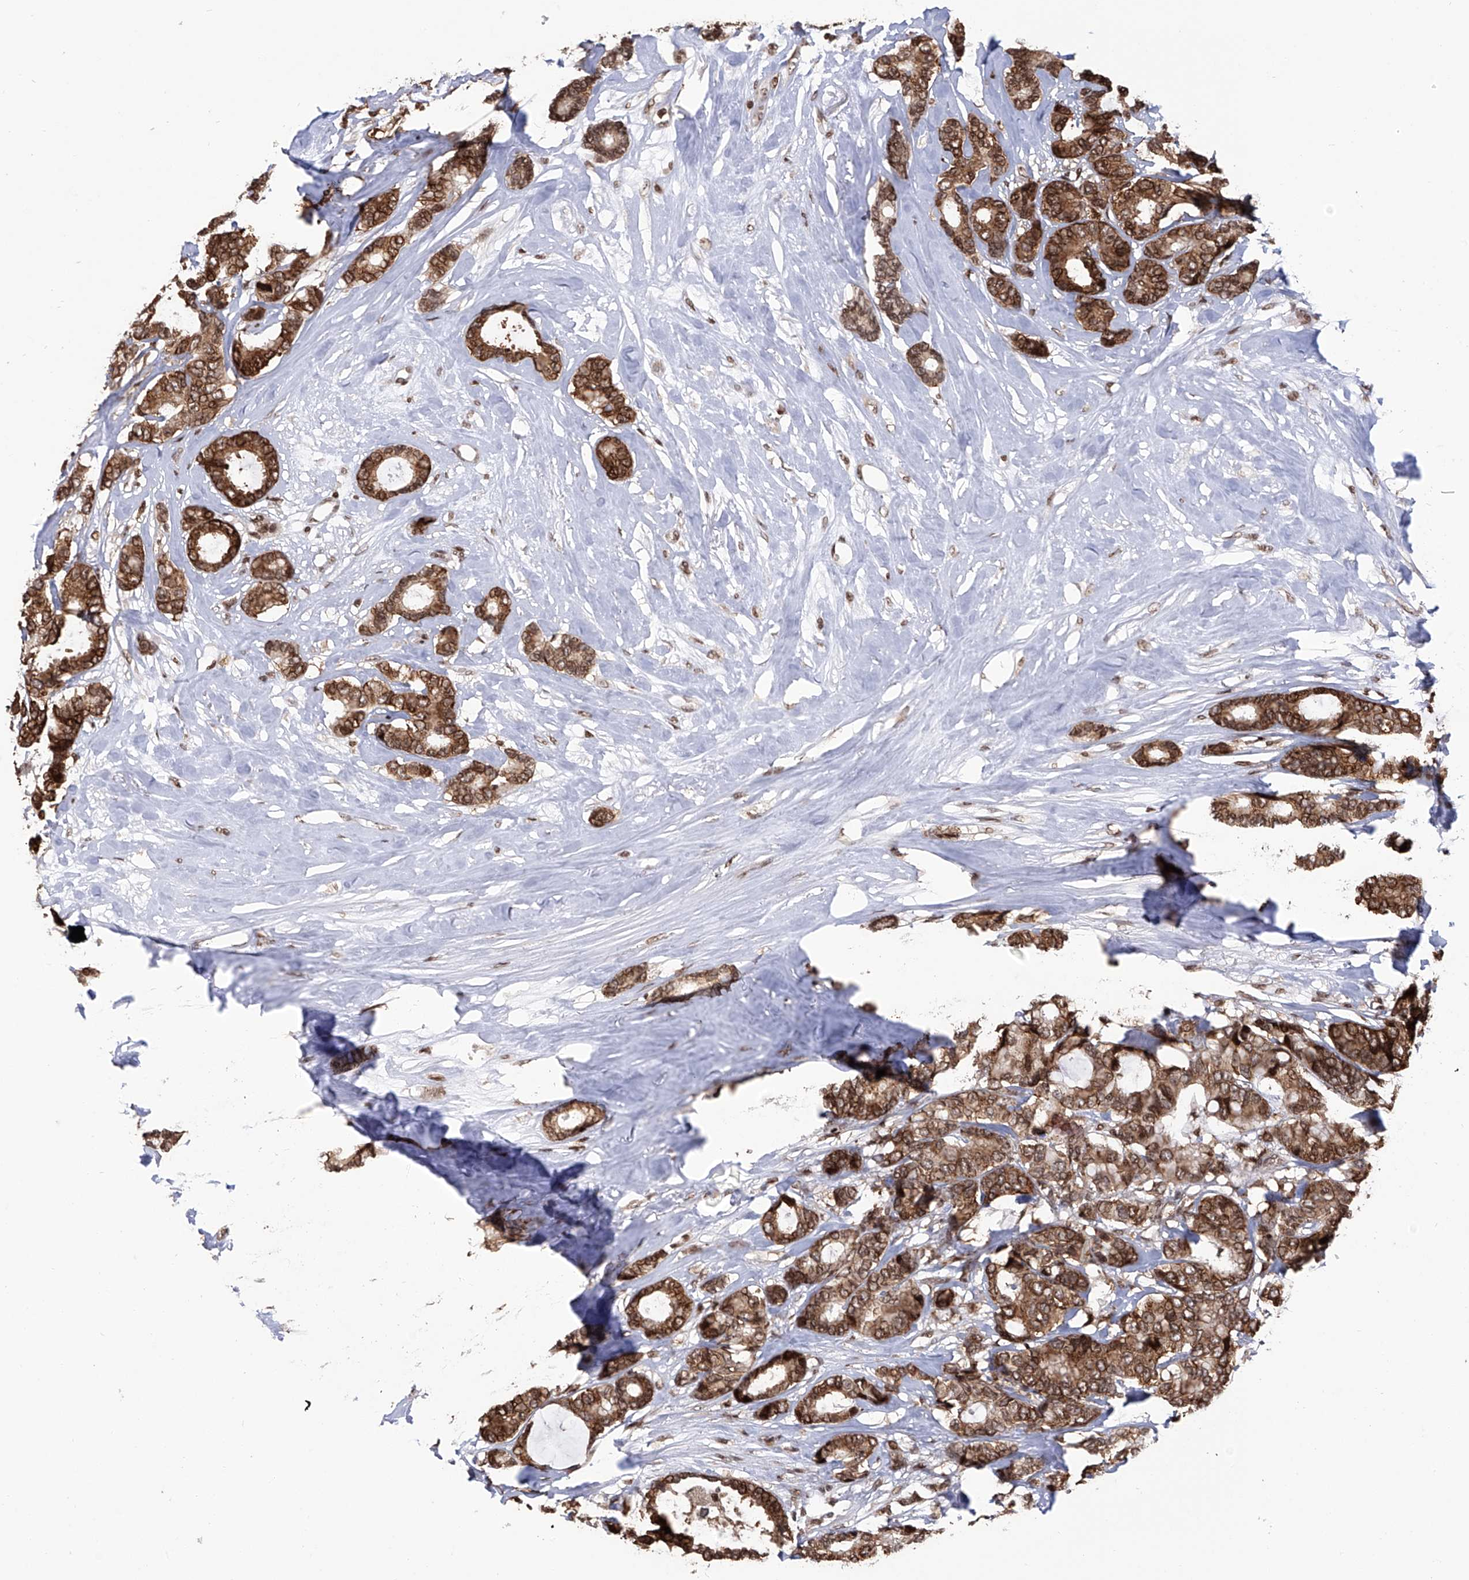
{"staining": {"intensity": "strong", "quantity": ">75%", "location": "cytoplasmic/membranous"}, "tissue": "breast cancer", "cell_type": "Tumor cells", "image_type": "cancer", "snomed": [{"axis": "morphology", "description": "Duct carcinoma"}, {"axis": "topography", "description": "Breast"}], "caption": "Breast cancer (infiltrating ductal carcinoma) stained with IHC demonstrates strong cytoplasmic/membranous expression in approximately >75% of tumor cells.", "gene": "PAK1IP1", "patient": {"sex": "female", "age": 87}}